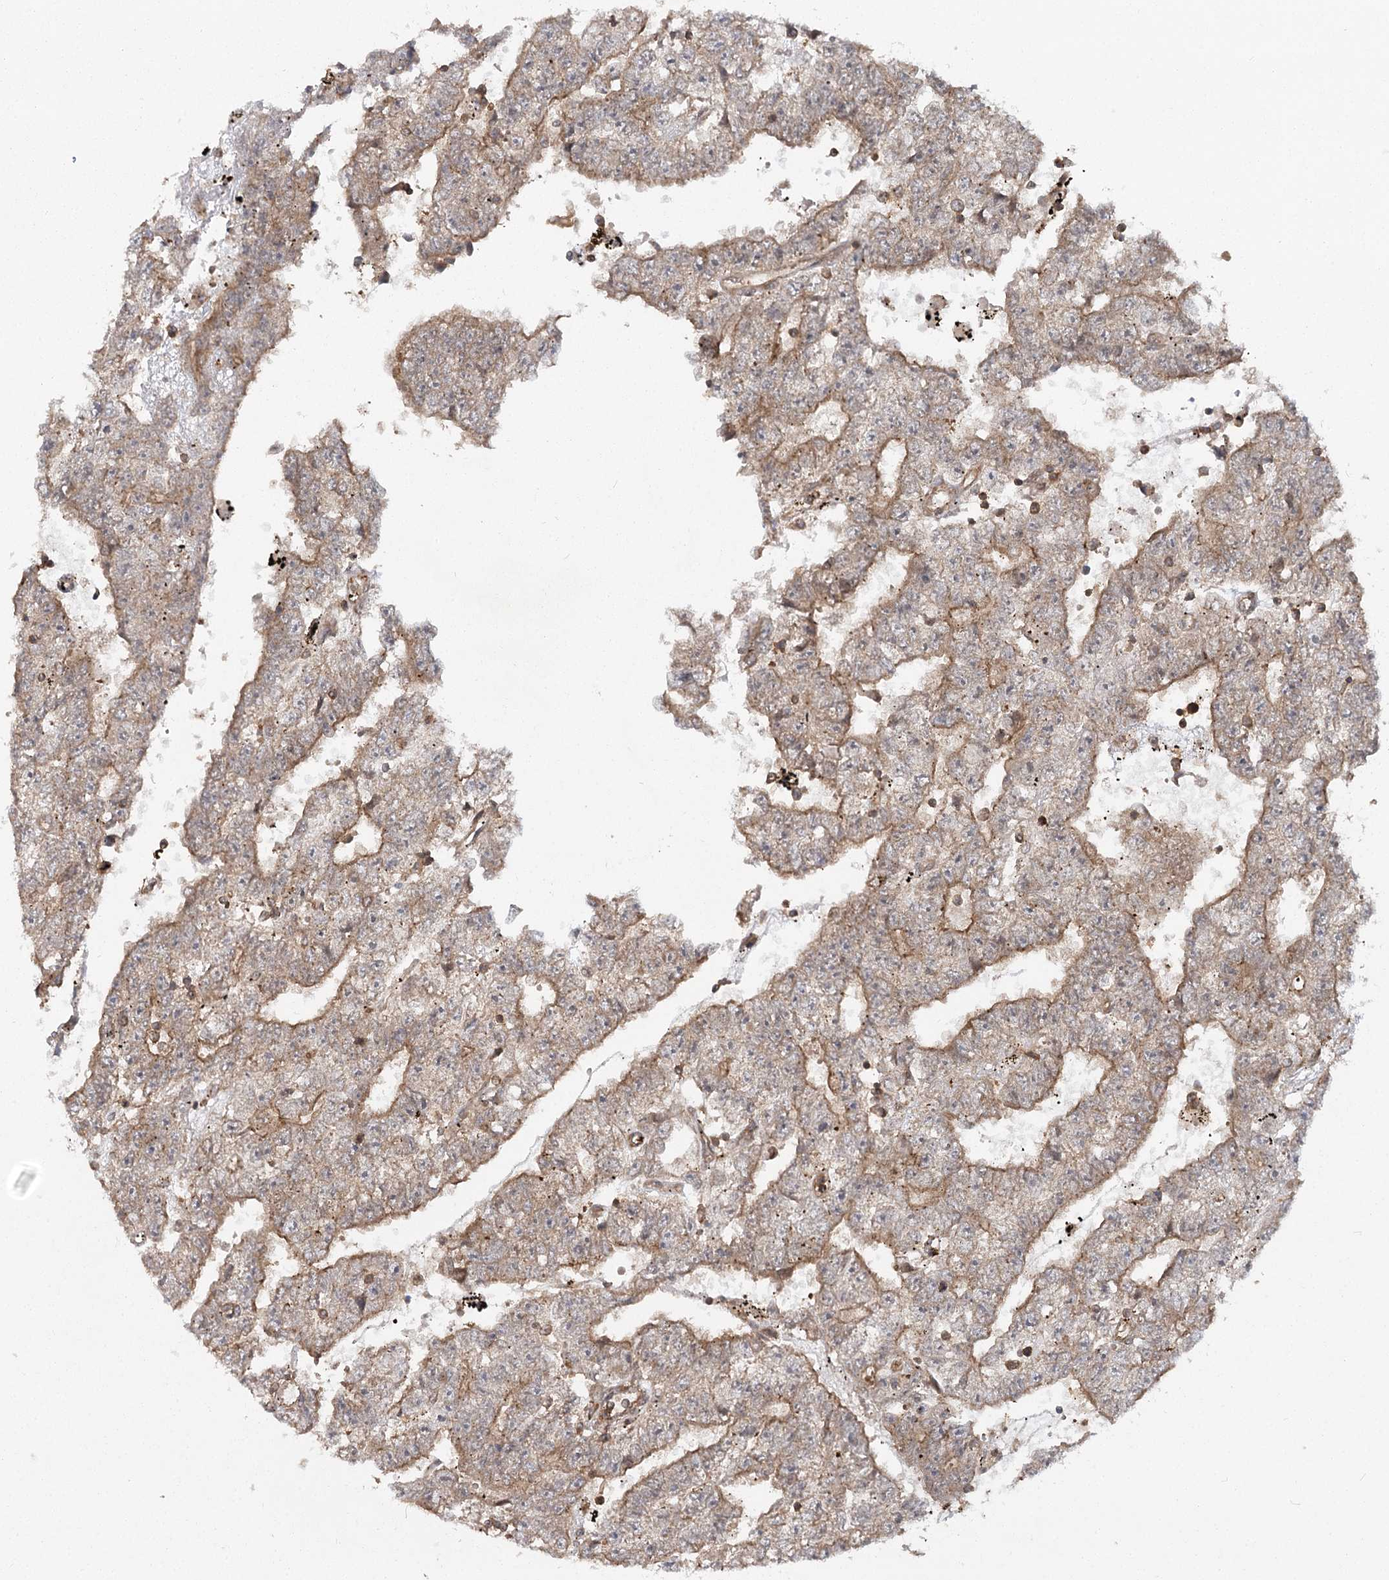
{"staining": {"intensity": "moderate", "quantity": ">75%", "location": "cytoplasmic/membranous"}, "tissue": "testis cancer", "cell_type": "Tumor cells", "image_type": "cancer", "snomed": [{"axis": "morphology", "description": "Carcinoma, Embryonal, NOS"}, {"axis": "topography", "description": "Testis"}], "caption": "High-power microscopy captured an IHC image of testis cancer (embryonal carcinoma), revealing moderate cytoplasmic/membranous staining in about >75% of tumor cells.", "gene": "MDFIC", "patient": {"sex": "male", "age": 25}}